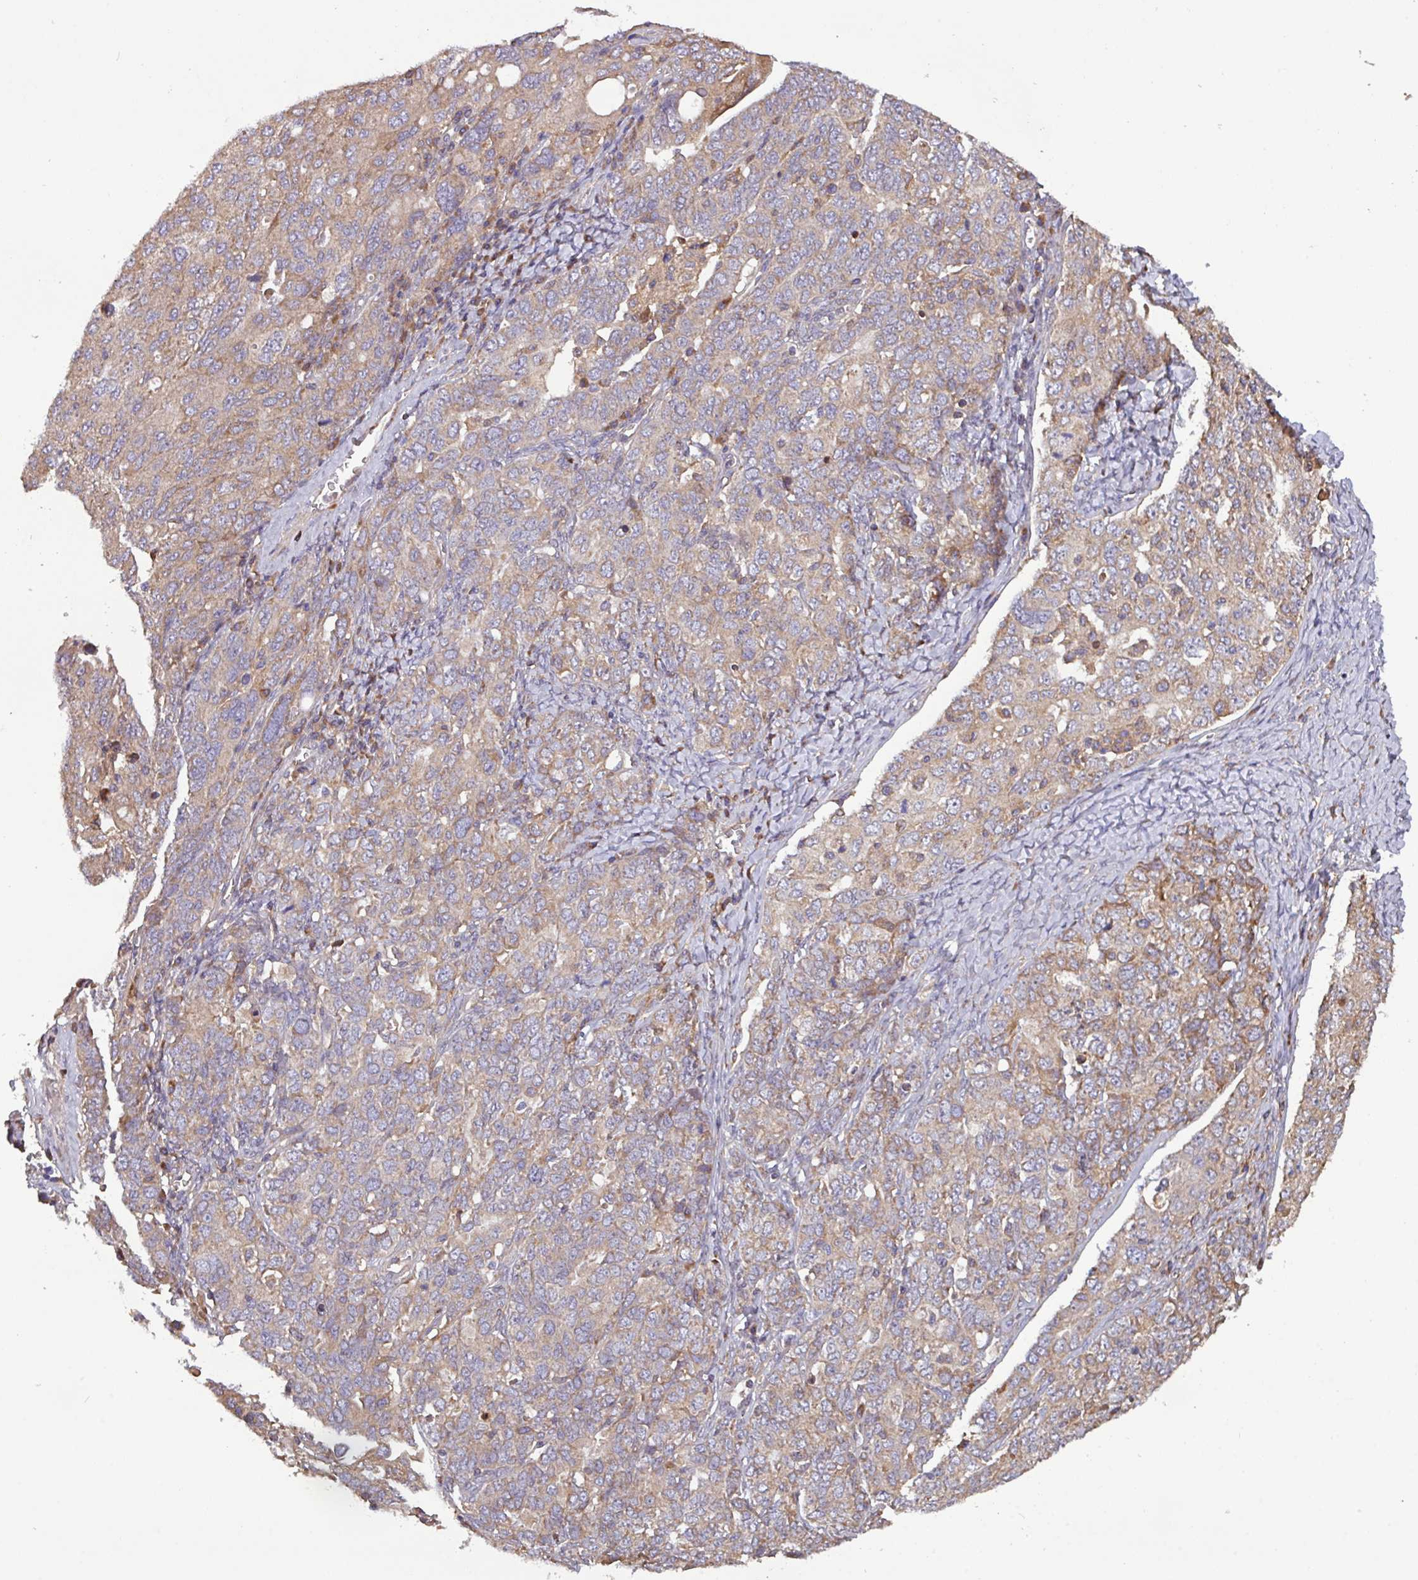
{"staining": {"intensity": "moderate", "quantity": "<25%", "location": "cytoplasmic/membranous"}, "tissue": "ovarian cancer", "cell_type": "Tumor cells", "image_type": "cancer", "snomed": [{"axis": "morphology", "description": "Carcinoma, endometroid"}, {"axis": "topography", "description": "Ovary"}], "caption": "High-power microscopy captured an immunohistochemistry (IHC) image of ovarian cancer (endometroid carcinoma), revealing moderate cytoplasmic/membranous expression in approximately <25% of tumor cells.", "gene": "PTPRQ", "patient": {"sex": "female", "age": 62}}